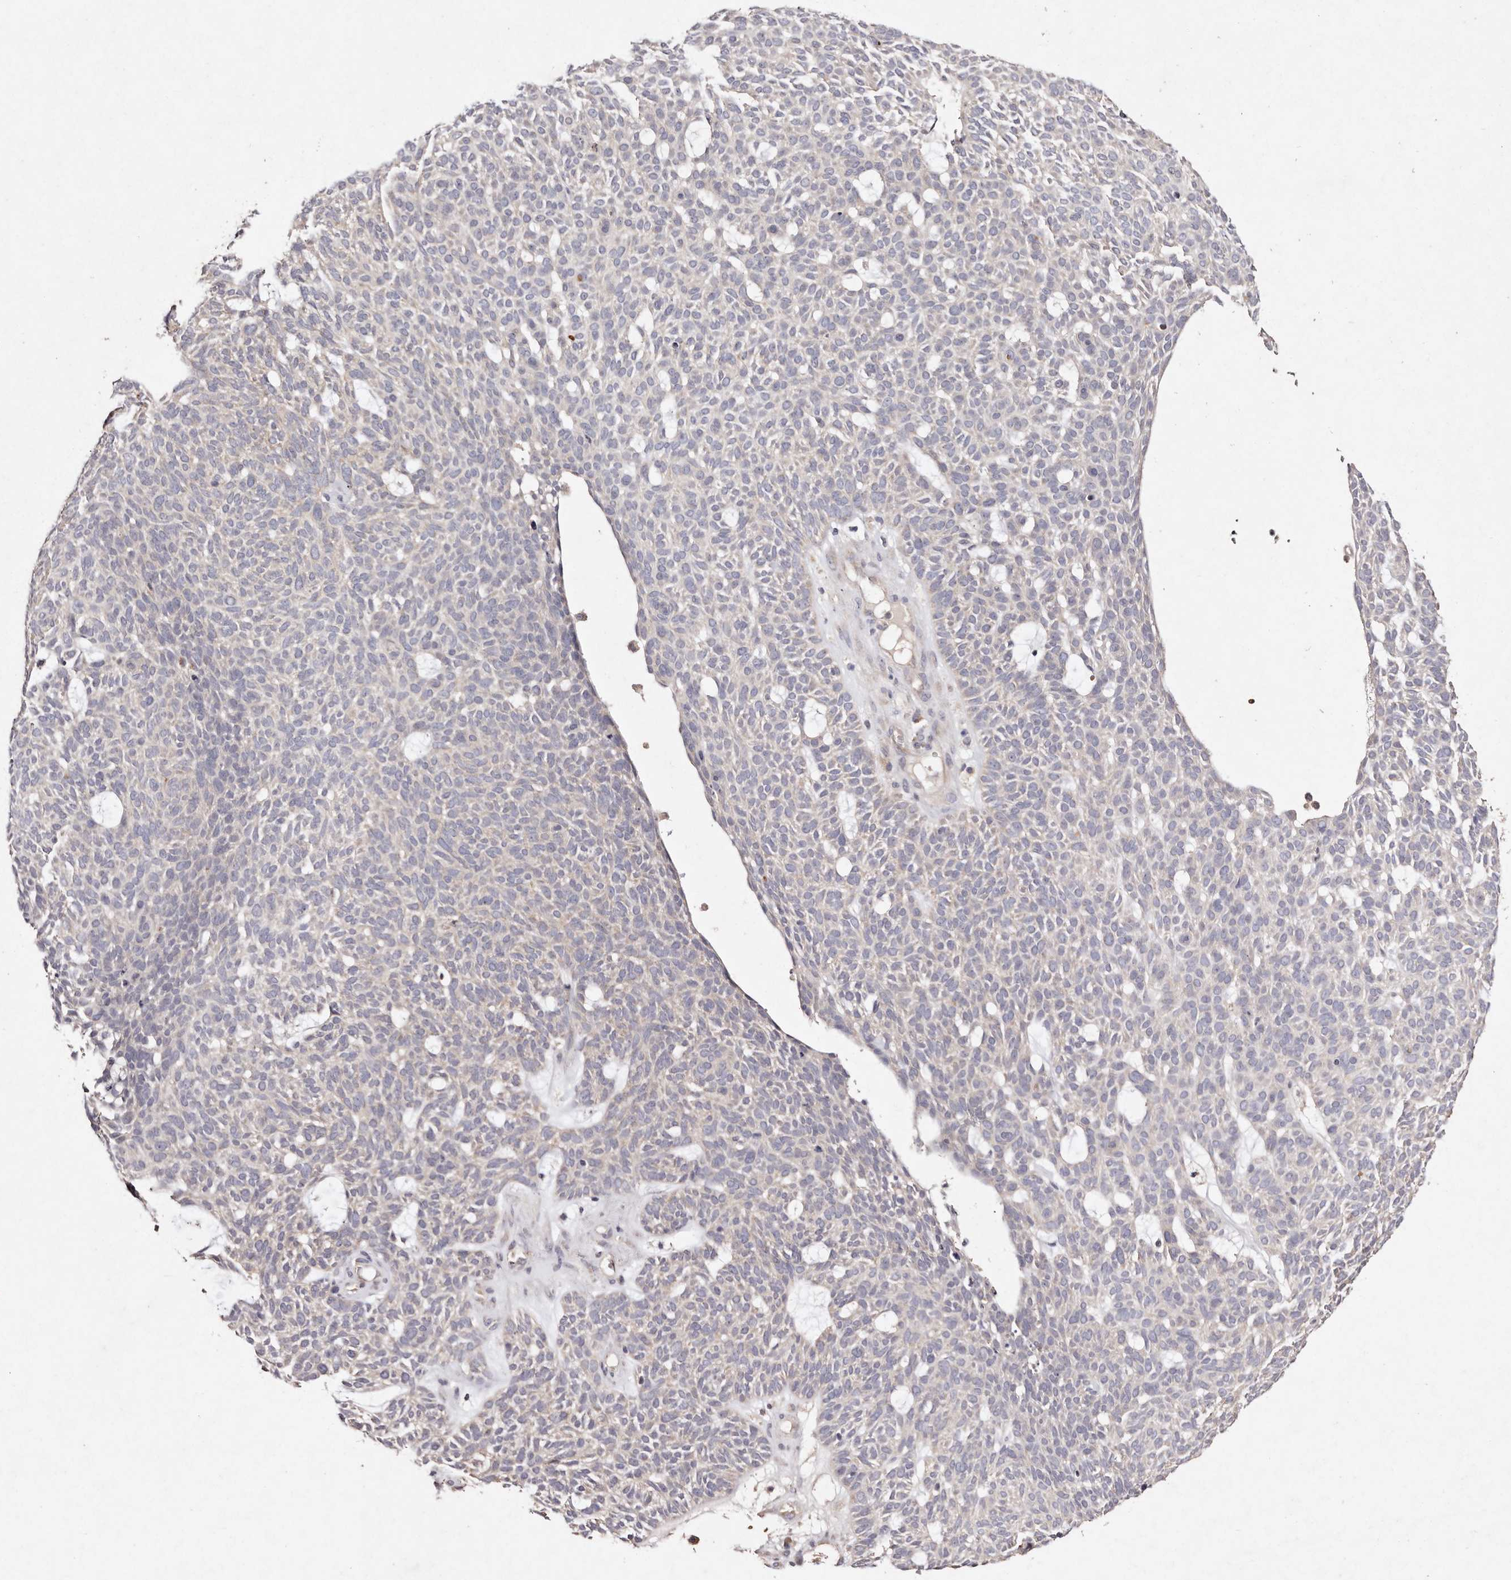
{"staining": {"intensity": "negative", "quantity": "none", "location": "none"}, "tissue": "skin cancer", "cell_type": "Tumor cells", "image_type": "cancer", "snomed": [{"axis": "morphology", "description": "Squamous cell carcinoma, NOS"}, {"axis": "topography", "description": "Skin"}], "caption": "IHC photomicrograph of neoplastic tissue: human skin squamous cell carcinoma stained with DAB (3,3'-diaminobenzidine) exhibits no significant protein expression in tumor cells.", "gene": "TSC2", "patient": {"sex": "female", "age": 90}}